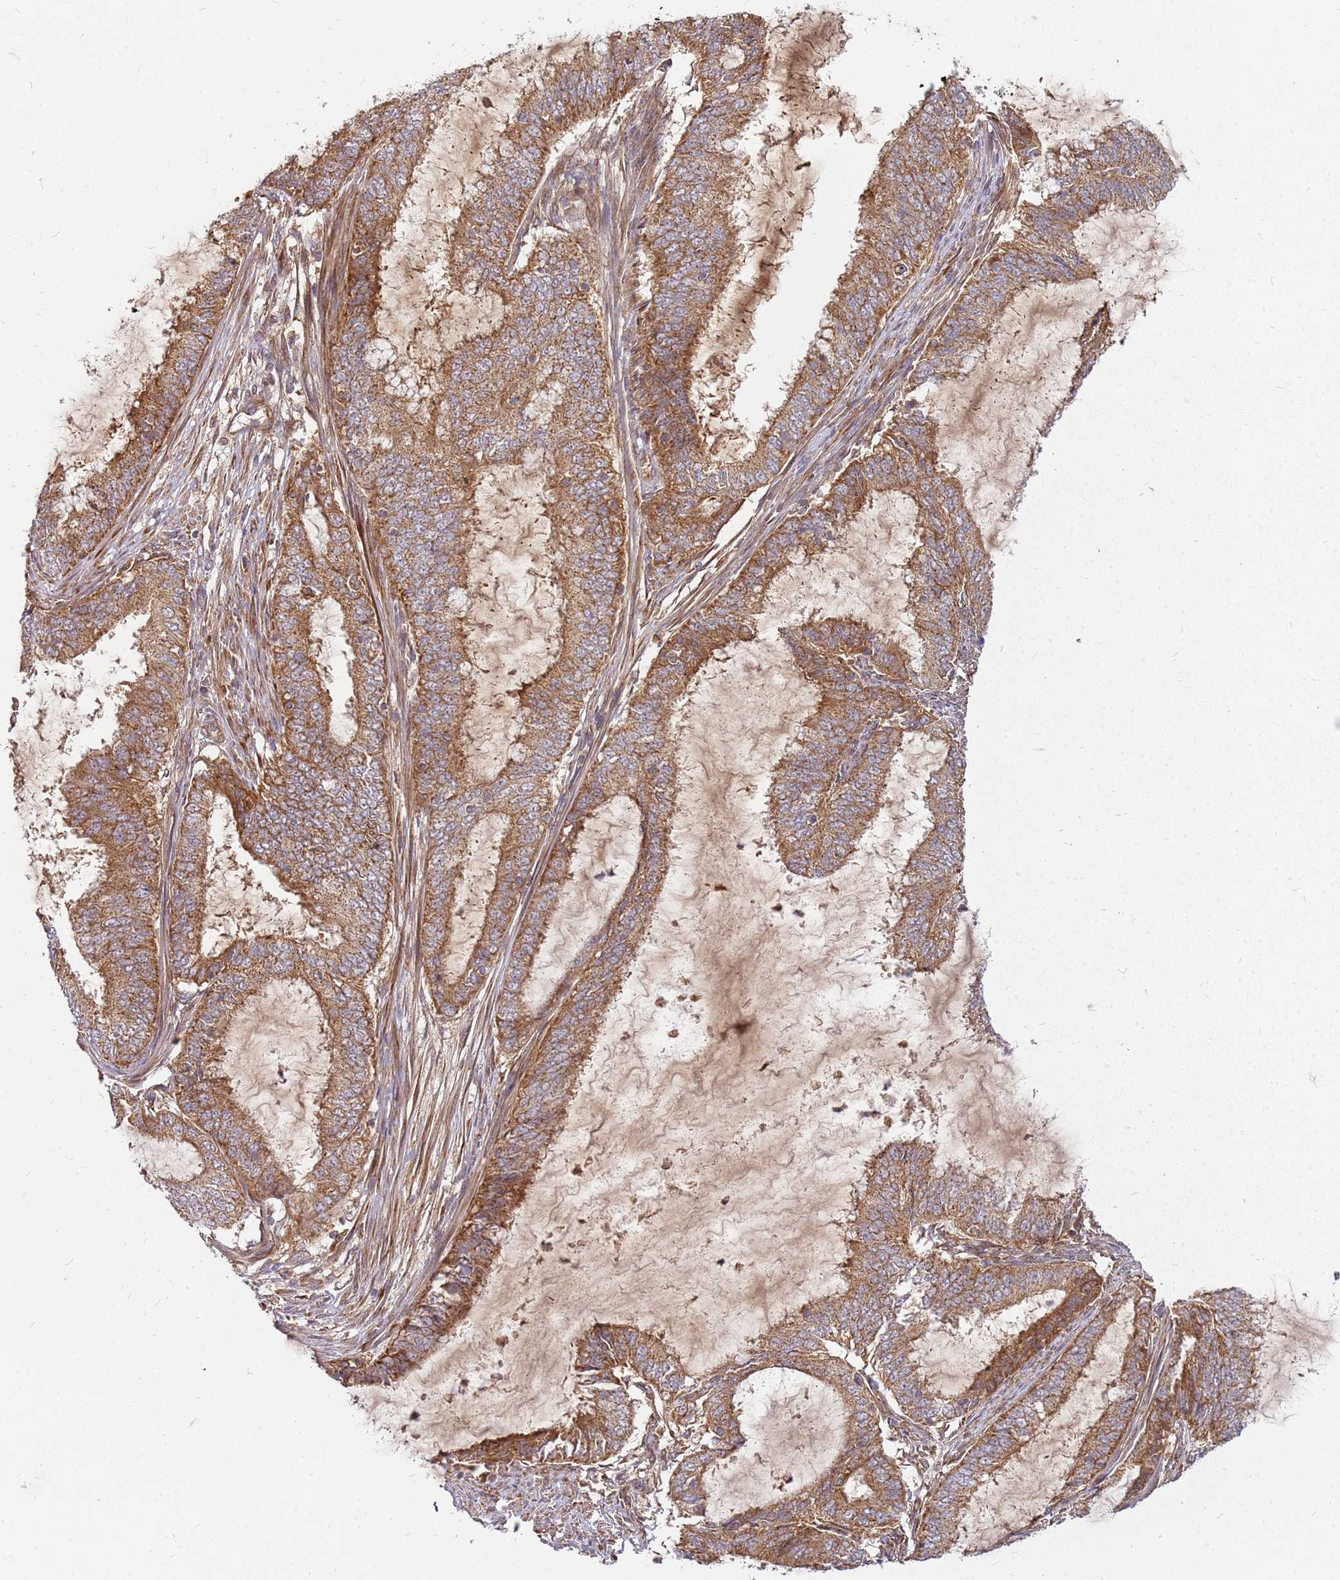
{"staining": {"intensity": "moderate", "quantity": ">75%", "location": "cytoplasmic/membranous"}, "tissue": "endometrial cancer", "cell_type": "Tumor cells", "image_type": "cancer", "snomed": [{"axis": "morphology", "description": "Adenocarcinoma, NOS"}, {"axis": "topography", "description": "Endometrium"}], "caption": "A photomicrograph showing moderate cytoplasmic/membranous staining in approximately >75% of tumor cells in endometrial adenocarcinoma, as visualized by brown immunohistochemical staining.", "gene": "CCDC159", "patient": {"sex": "female", "age": 51}}